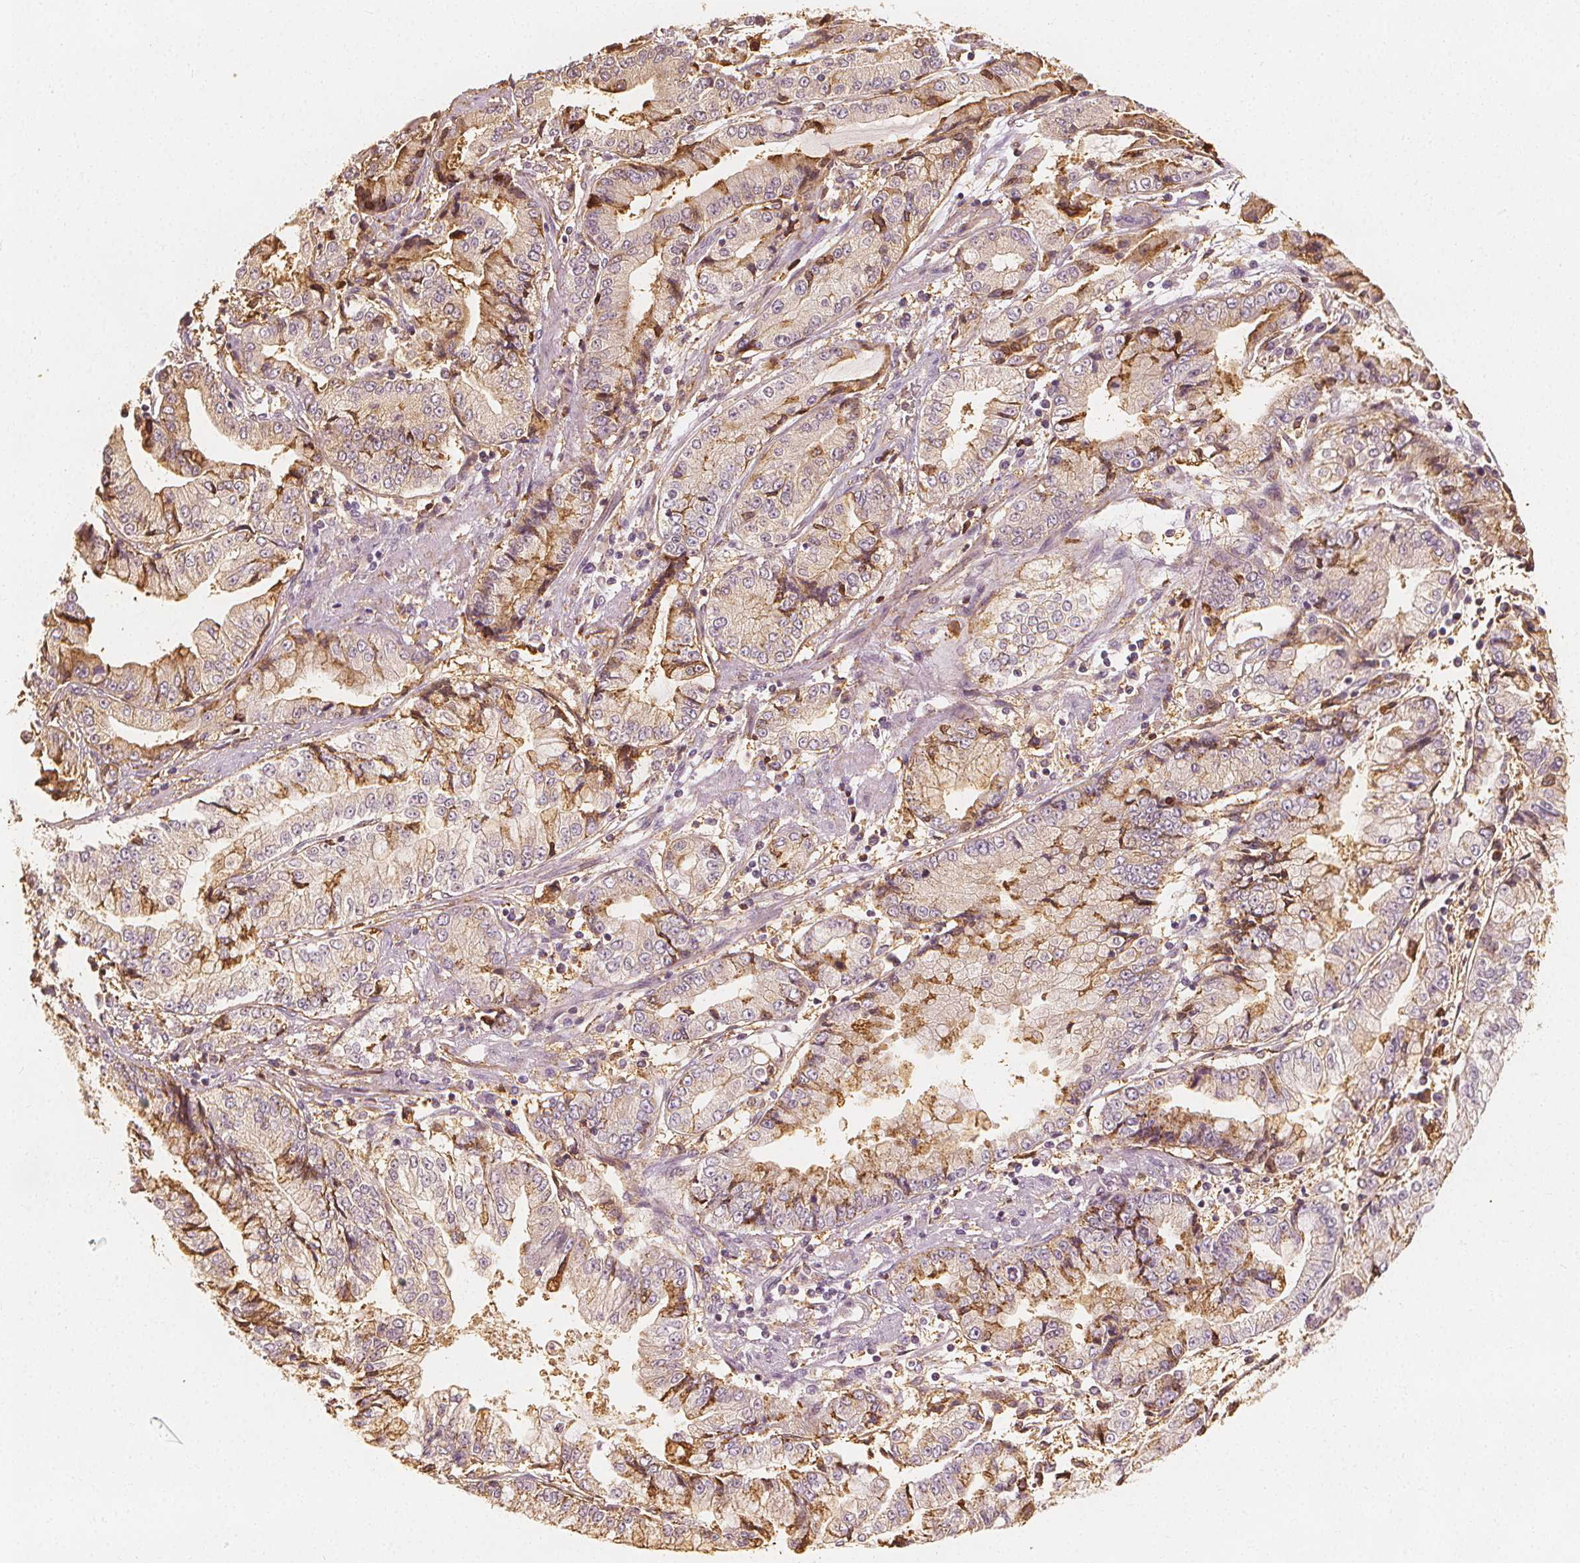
{"staining": {"intensity": "moderate", "quantity": "<25%", "location": "cytoplasmic/membranous"}, "tissue": "stomach cancer", "cell_type": "Tumor cells", "image_type": "cancer", "snomed": [{"axis": "morphology", "description": "Adenocarcinoma, NOS"}, {"axis": "topography", "description": "Stomach, upper"}], "caption": "An image showing moderate cytoplasmic/membranous staining in approximately <25% of tumor cells in adenocarcinoma (stomach), as visualized by brown immunohistochemical staining.", "gene": "ARHGAP26", "patient": {"sex": "female", "age": 74}}